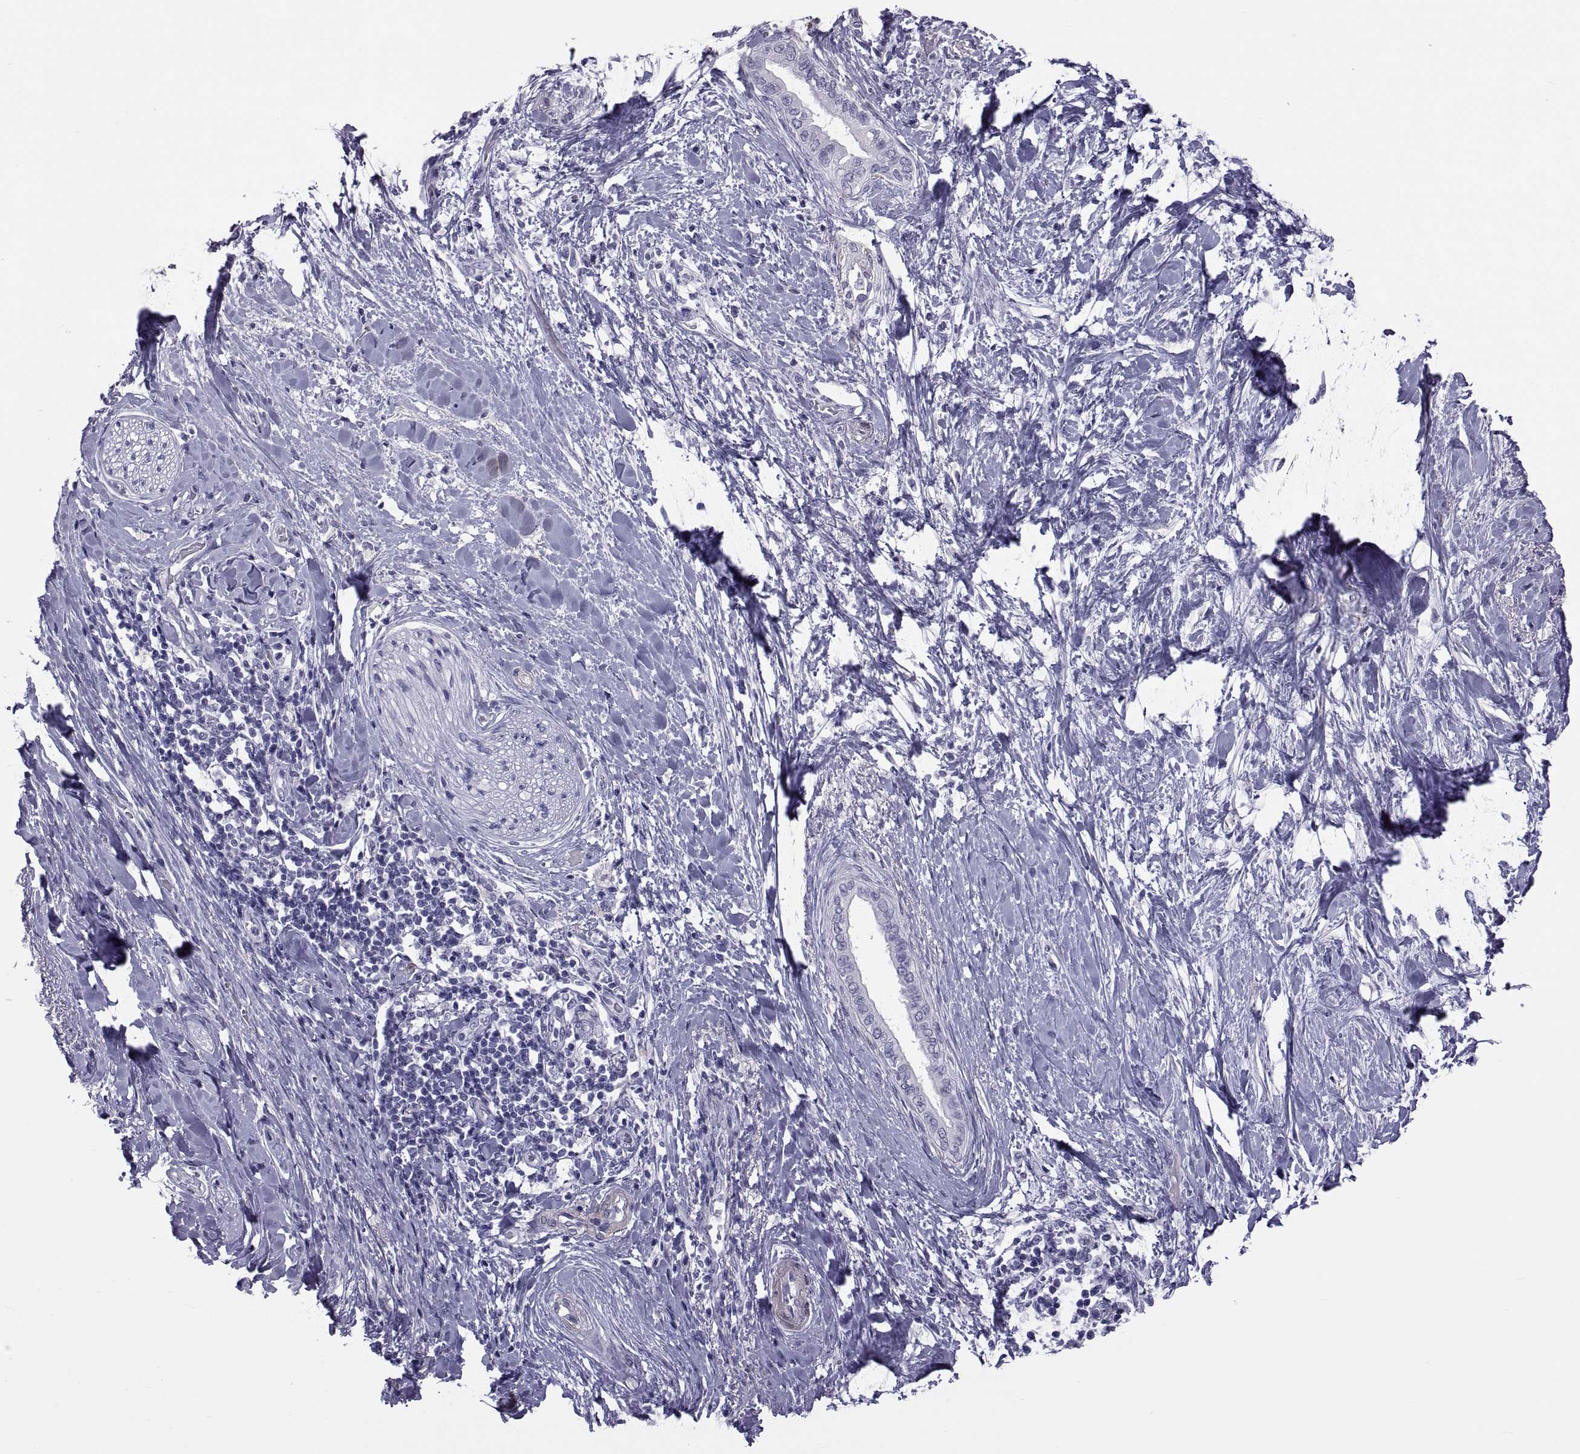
{"staining": {"intensity": "negative", "quantity": "none", "location": "none"}, "tissue": "pancreatic cancer", "cell_type": "Tumor cells", "image_type": "cancer", "snomed": [{"axis": "morphology", "description": "Normal tissue, NOS"}, {"axis": "morphology", "description": "Adenocarcinoma, NOS"}, {"axis": "topography", "description": "Pancreas"}, {"axis": "topography", "description": "Duodenum"}], "caption": "DAB immunohistochemical staining of human pancreatic cancer (adenocarcinoma) shows no significant staining in tumor cells.", "gene": "MAGEB1", "patient": {"sex": "female", "age": 60}}